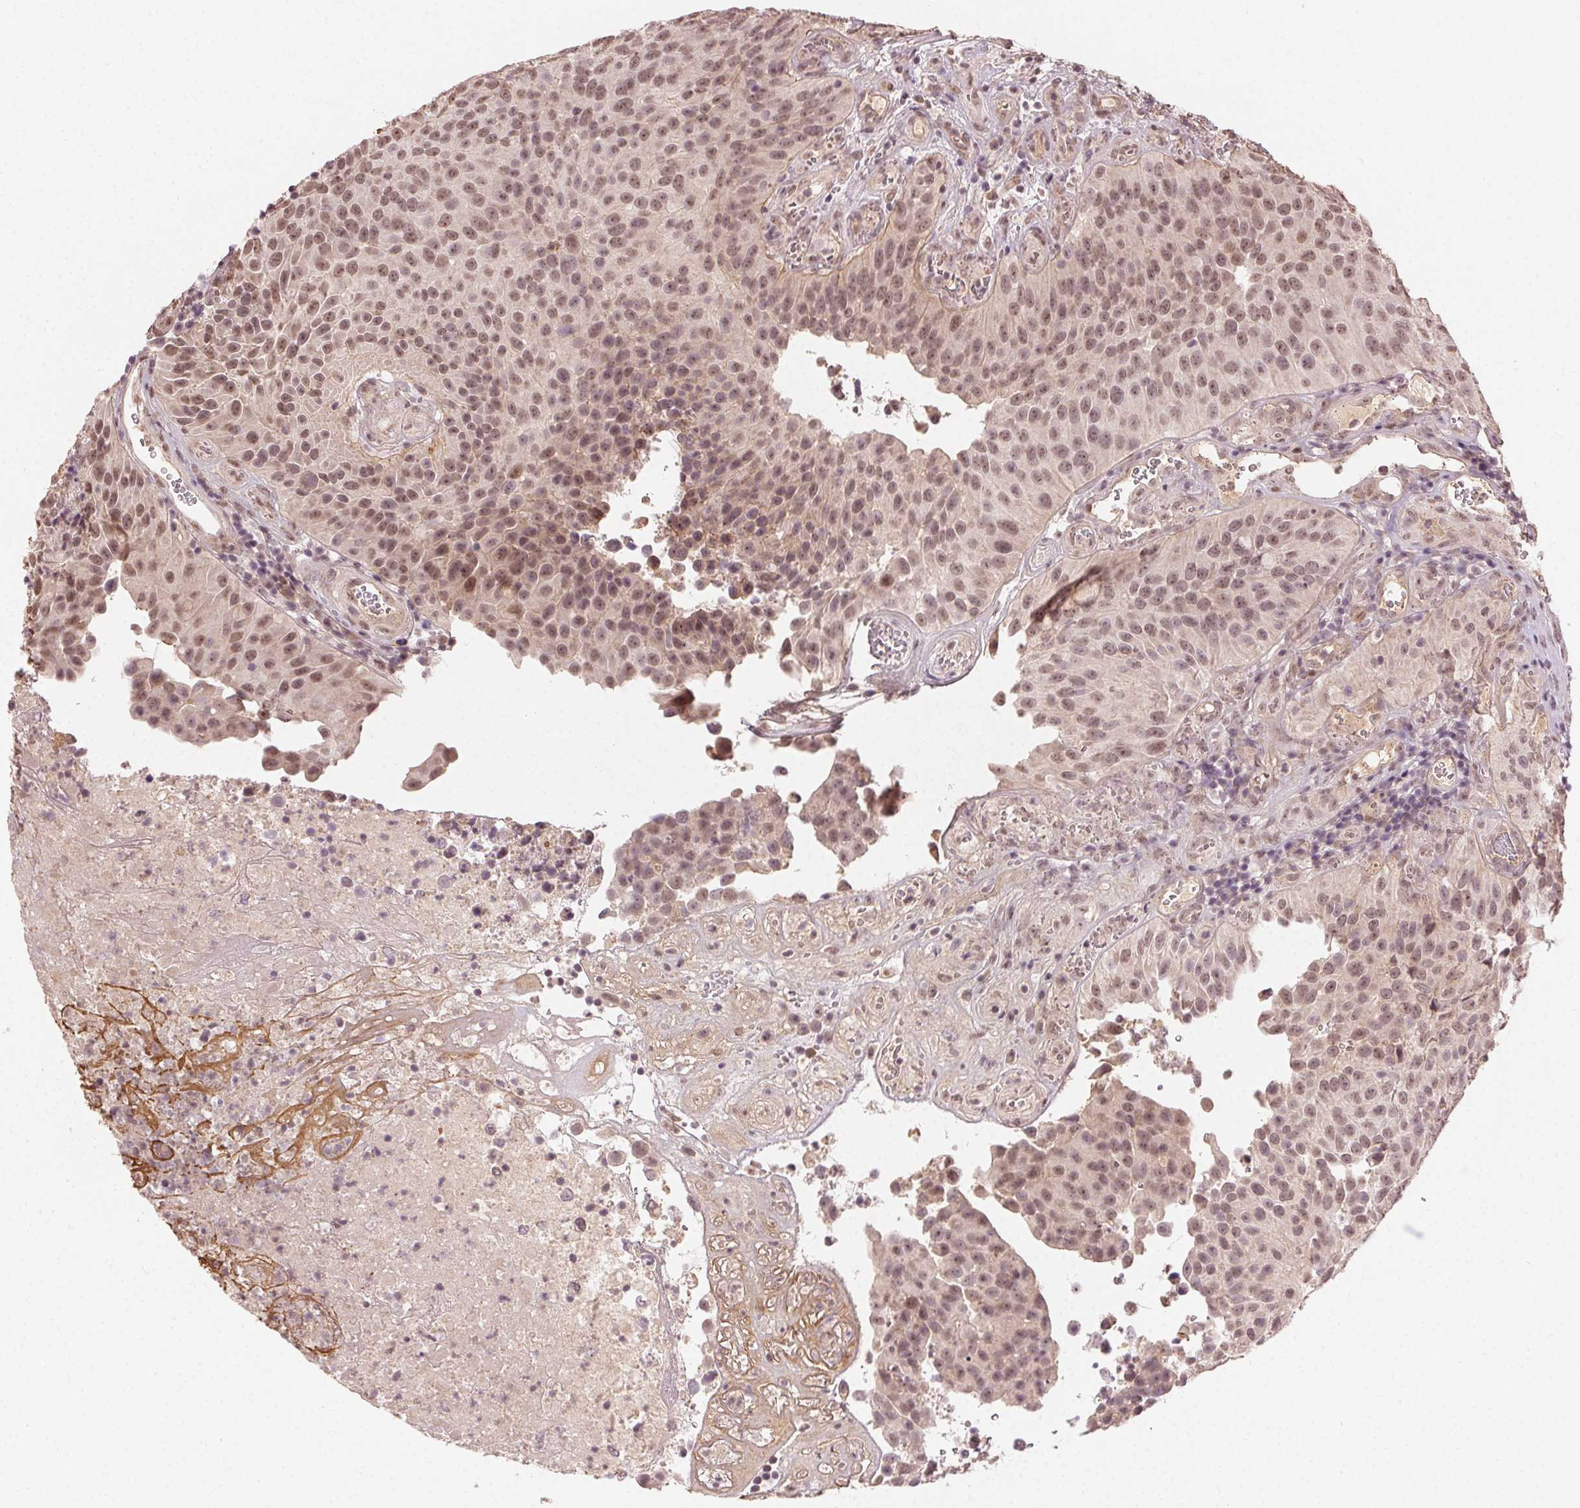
{"staining": {"intensity": "moderate", "quantity": ">75%", "location": "nuclear"}, "tissue": "urothelial cancer", "cell_type": "Tumor cells", "image_type": "cancer", "snomed": [{"axis": "morphology", "description": "Urothelial carcinoma, Low grade"}, {"axis": "topography", "description": "Urinary bladder"}], "caption": "An IHC micrograph of neoplastic tissue is shown. Protein staining in brown labels moderate nuclear positivity in low-grade urothelial carcinoma within tumor cells. Nuclei are stained in blue.", "gene": "TUB", "patient": {"sex": "male", "age": 76}}